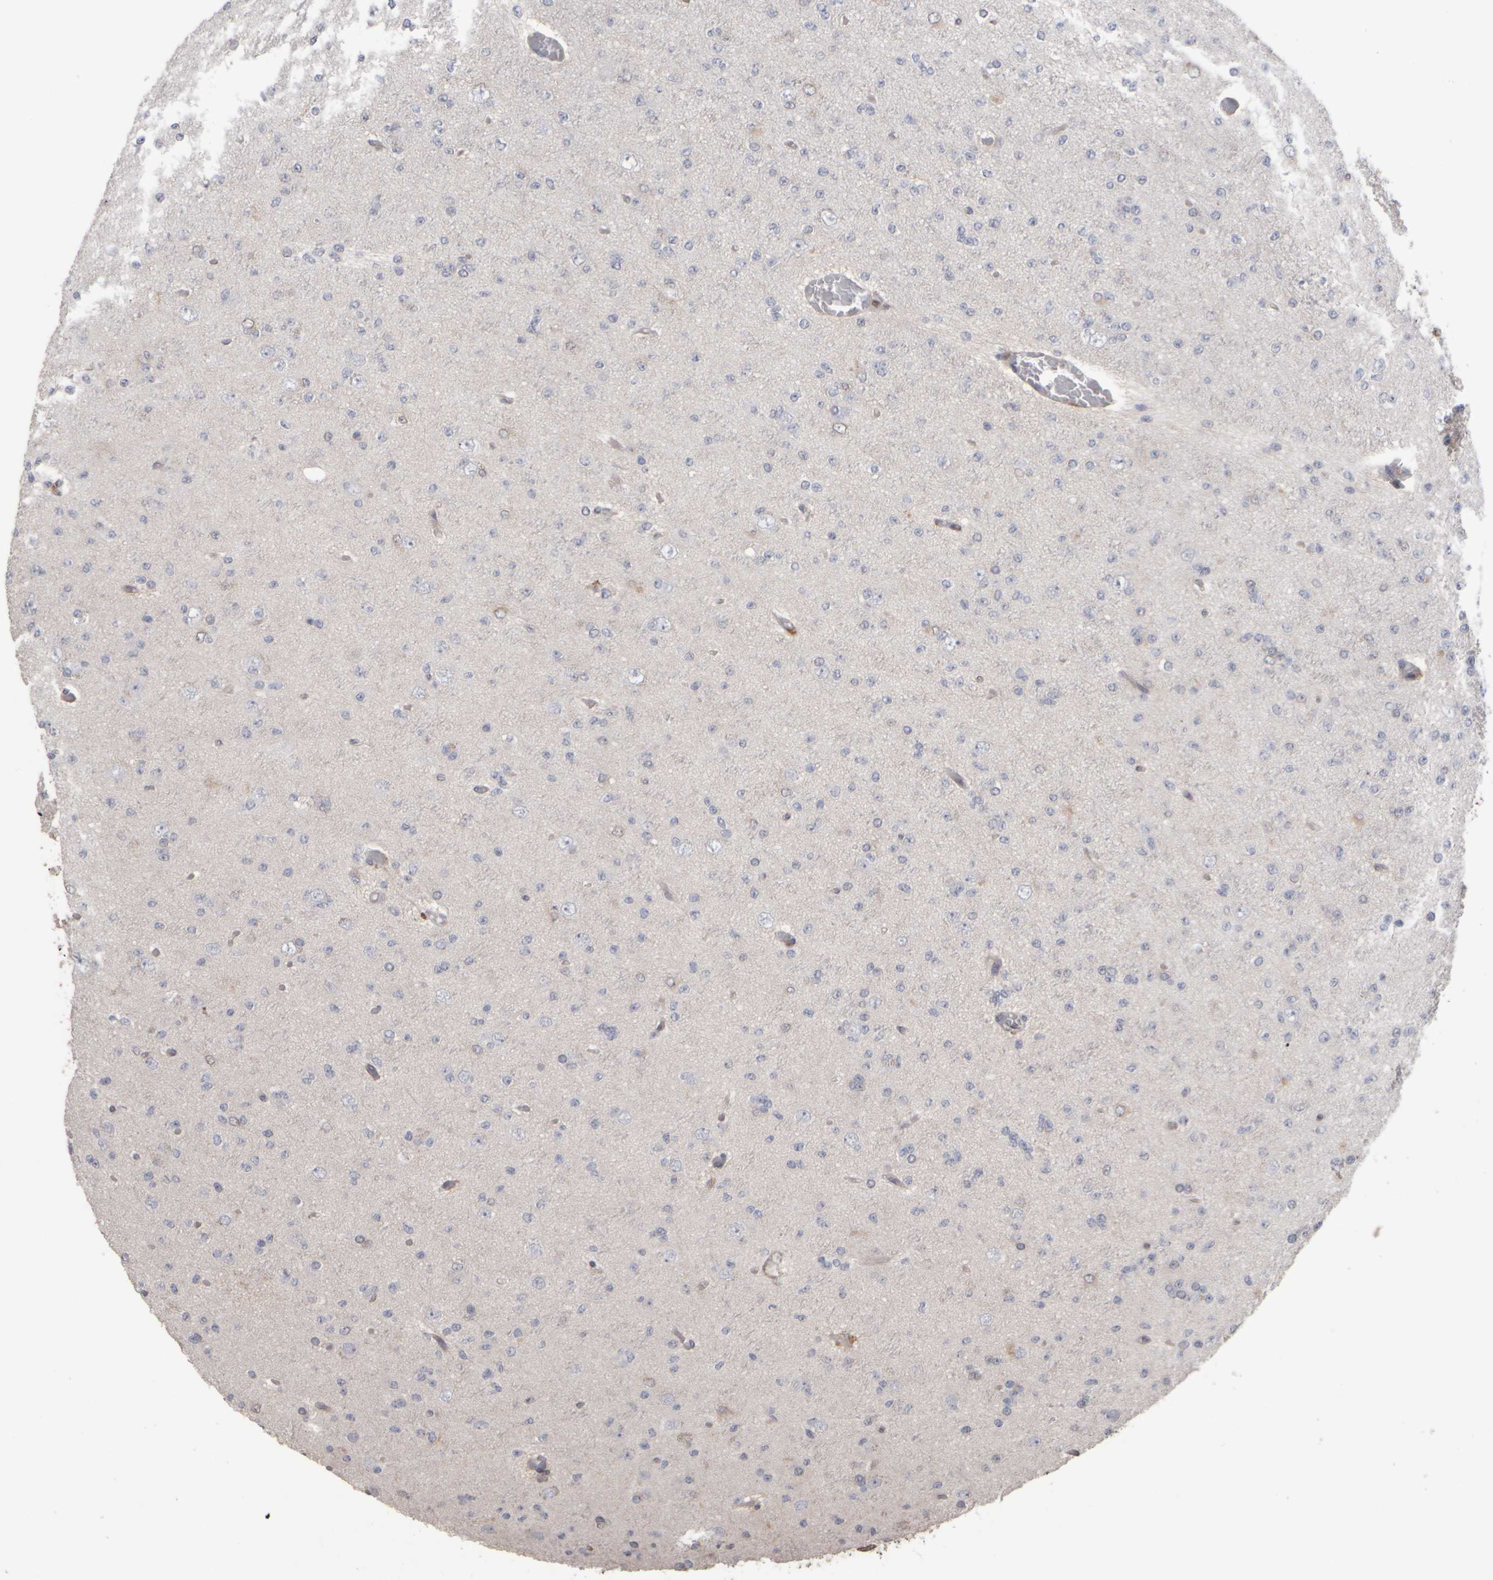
{"staining": {"intensity": "negative", "quantity": "none", "location": "none"}, "tissue": "glioma", "cell_type": "Tumor cells", "image_type": "cancer", "snomed": [{"axis": "morphology", "description": "Glioma, malignant, Low grade"}, {"axis": "topography", "description": "Brain"}], "caption": "Tumor cells are negative for protein expression in human glioma. The staining was performed using DAB to visualize the protein expression in brown, while the nuclei were stained in blue with hematoxylin (Magnification: 20x).", "gene": "EPHX2", "patient": {"sex": "female", "age": 22}}